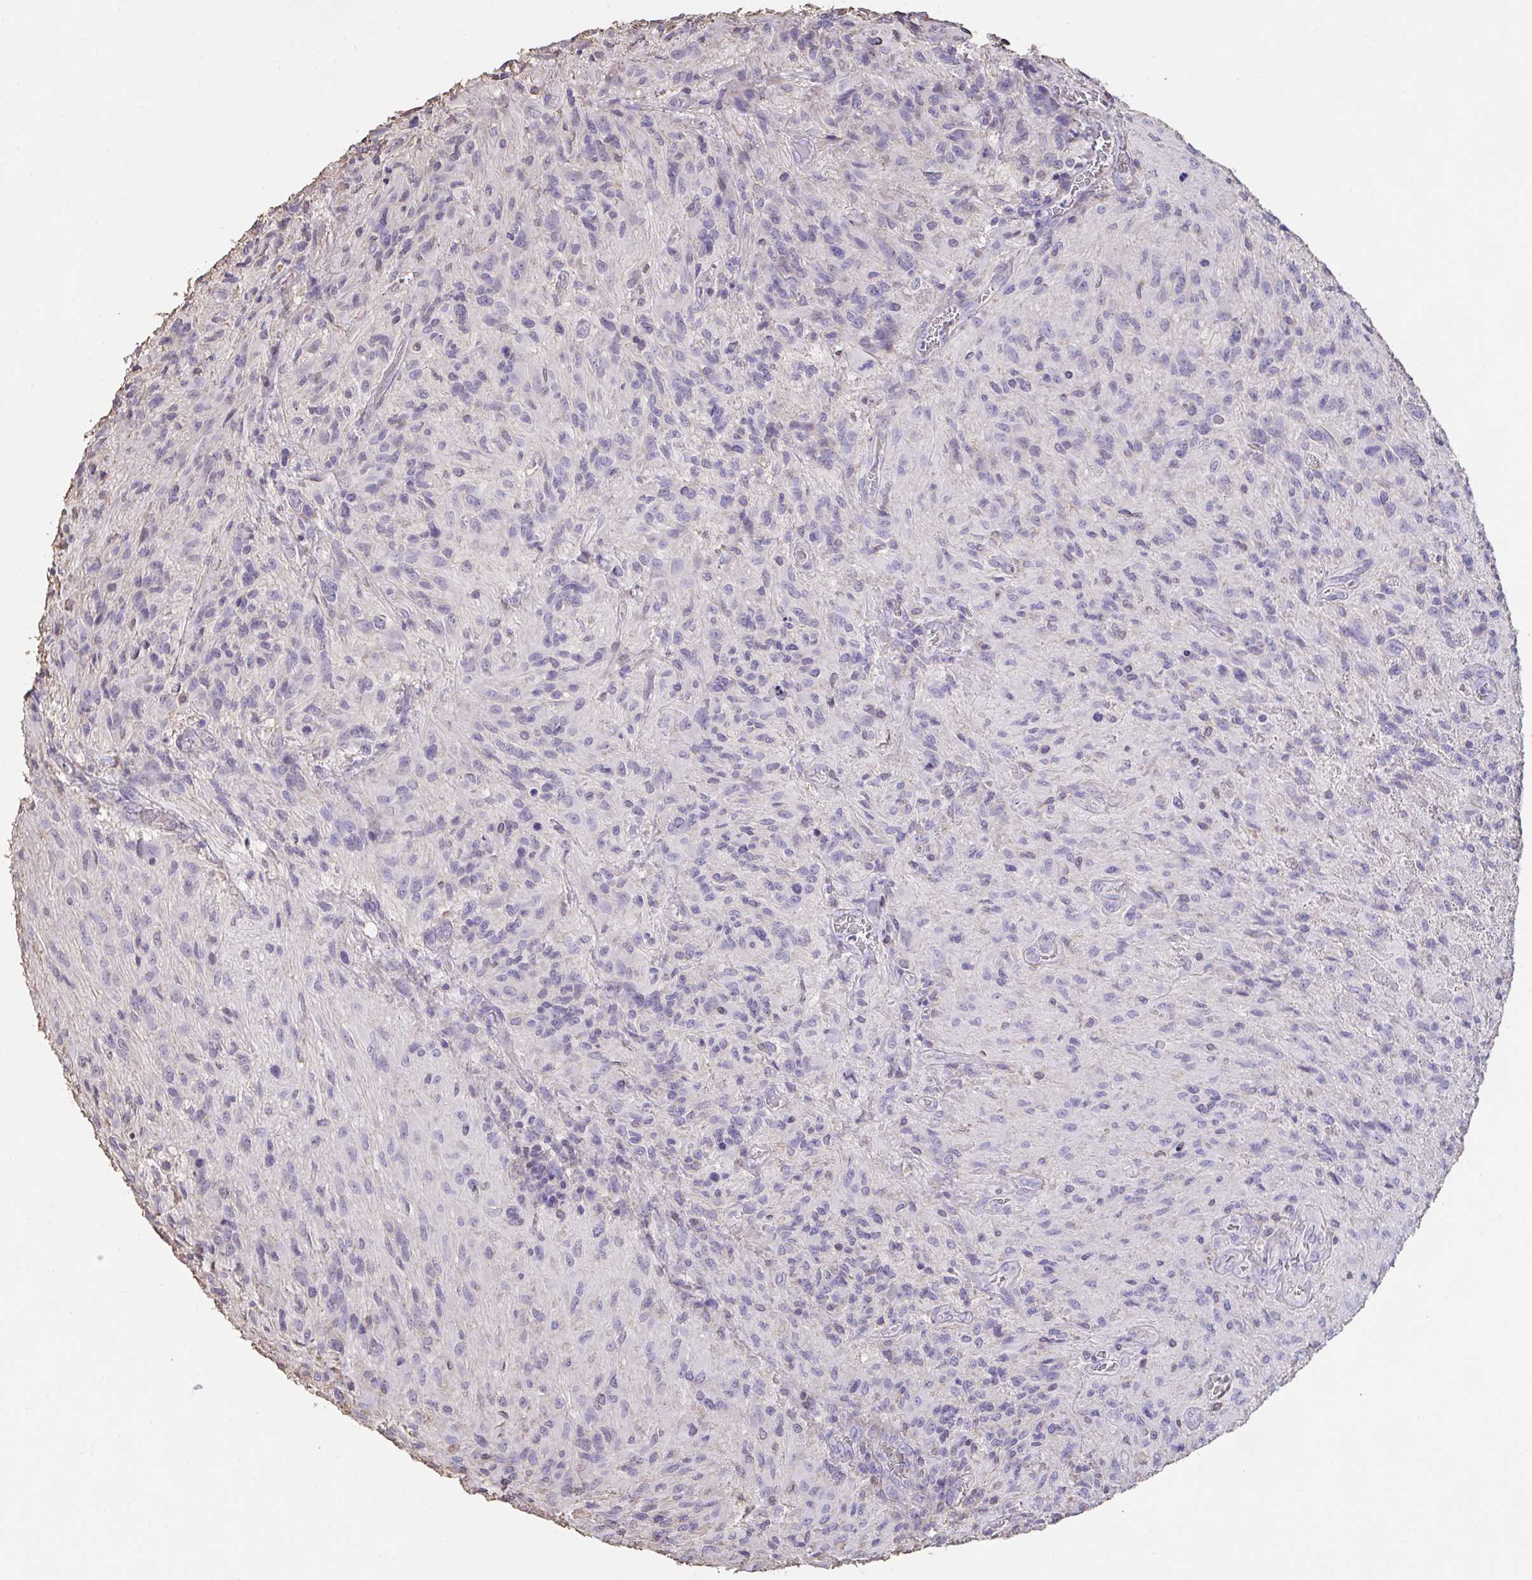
{"staining": {"intensity": "negative", "quantity": "none", "location": "none"}, "tissue": "glioma", "cell_type": "Tumor cells", "image_type": "cancer", "snomed": [{"axis": "morphology", "description": "Glioma, malignant, High grade"}, {"axis": "topography", "description": "Brain"}], "caption": "The photomicrograph displays no significant positivity in tumor cells of high-grade glioma (malignant).", "gene": "IL23R", "patient": {"sex": "male", "age": 47}}